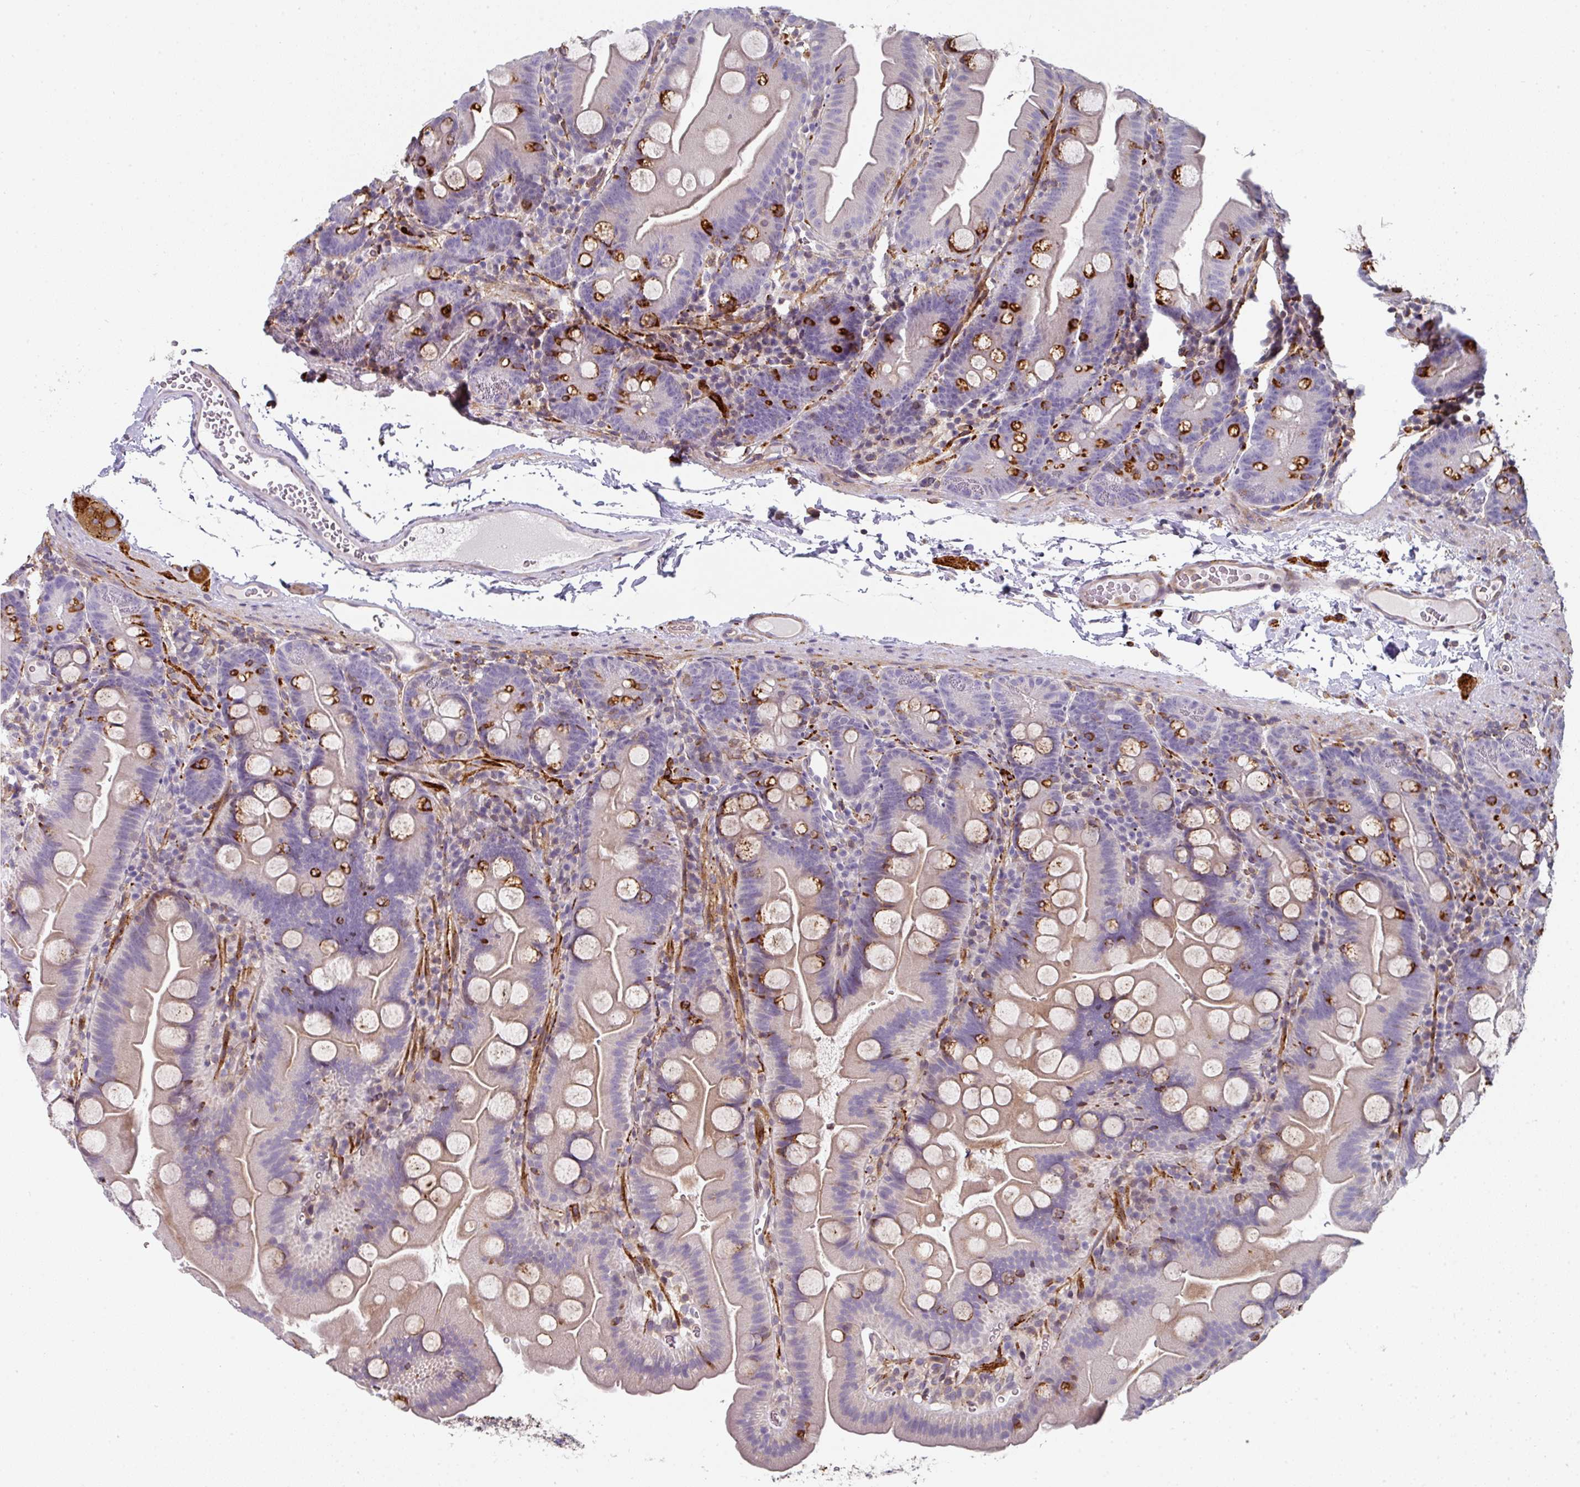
{"staining": {"intensity": "negative", "quantity": "none", "location": "none"}, "tissue": "small intestine", "cell_type": "Glandular cells", "image_type": "normal", "snomed": [{"axis": "morphology", "description": "Normal tissue, NOS"}, {"axis": "topography", "description": "Small intestine"}], "caption": "Immunohistochemical staining of unremarkable small intestine demonstrates no significant expression in glandular cells.", "gene": "BEND5", "patient": {"sex": "female", "age": 68}}